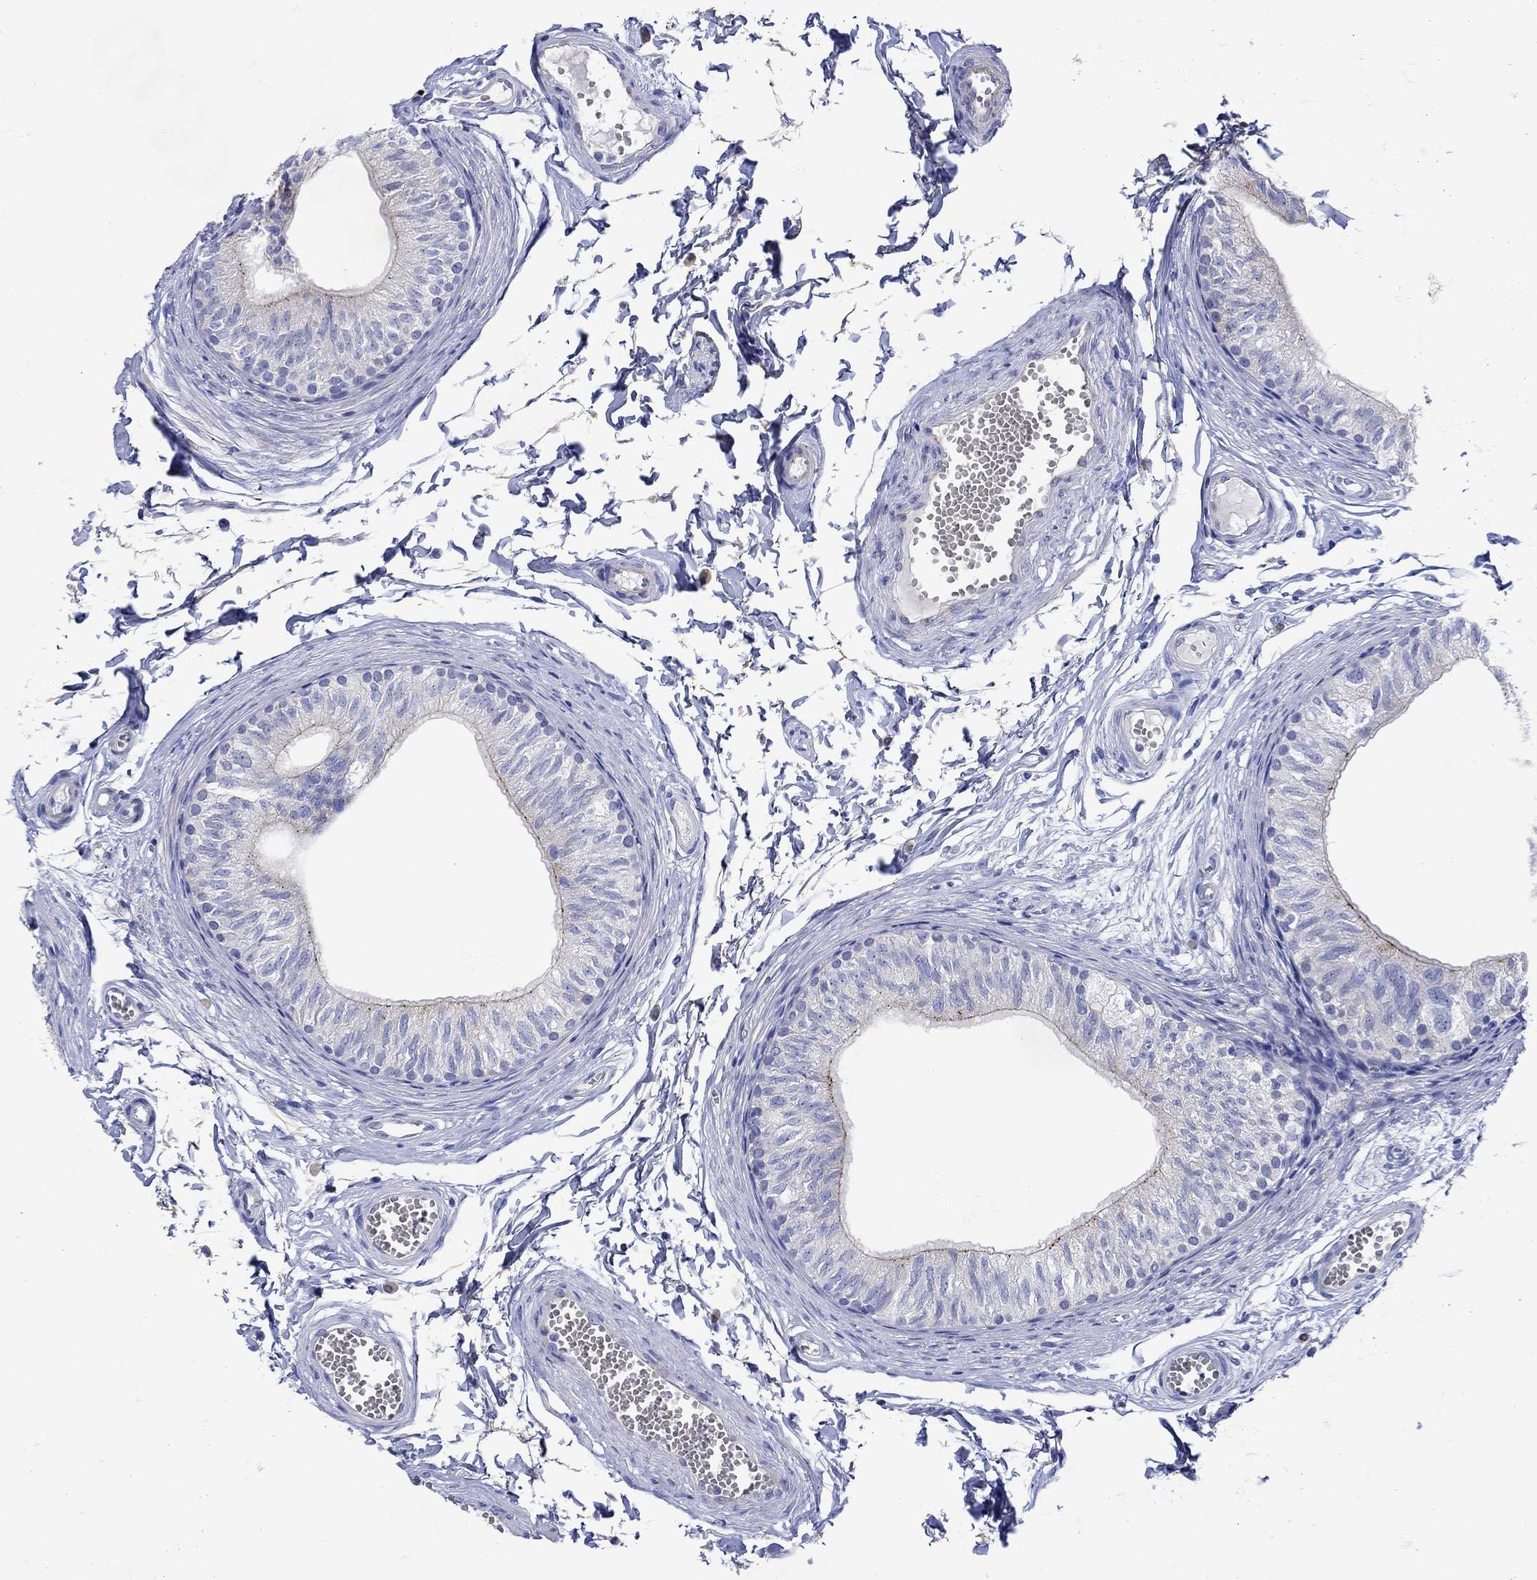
{"staining": {"intensity": "weak", "quantity": "<25%", "location": "cytoplasmic/membranous"}, "tissue": "epididymis", "cell_type": "Glandular cells", "image_type": "normal", "snomed": [{"axis": "morphology", "description": "Normal tissue, NOS"}, {"axis": "topography", "description": "Epididymis"}], "caption": "This is an IHC photomicrograph of unremarkable human epididymis. There is no positivity in glandular cells.", "gene": "ANKMY1", "patient": {"sex": "male", "age": 22}}